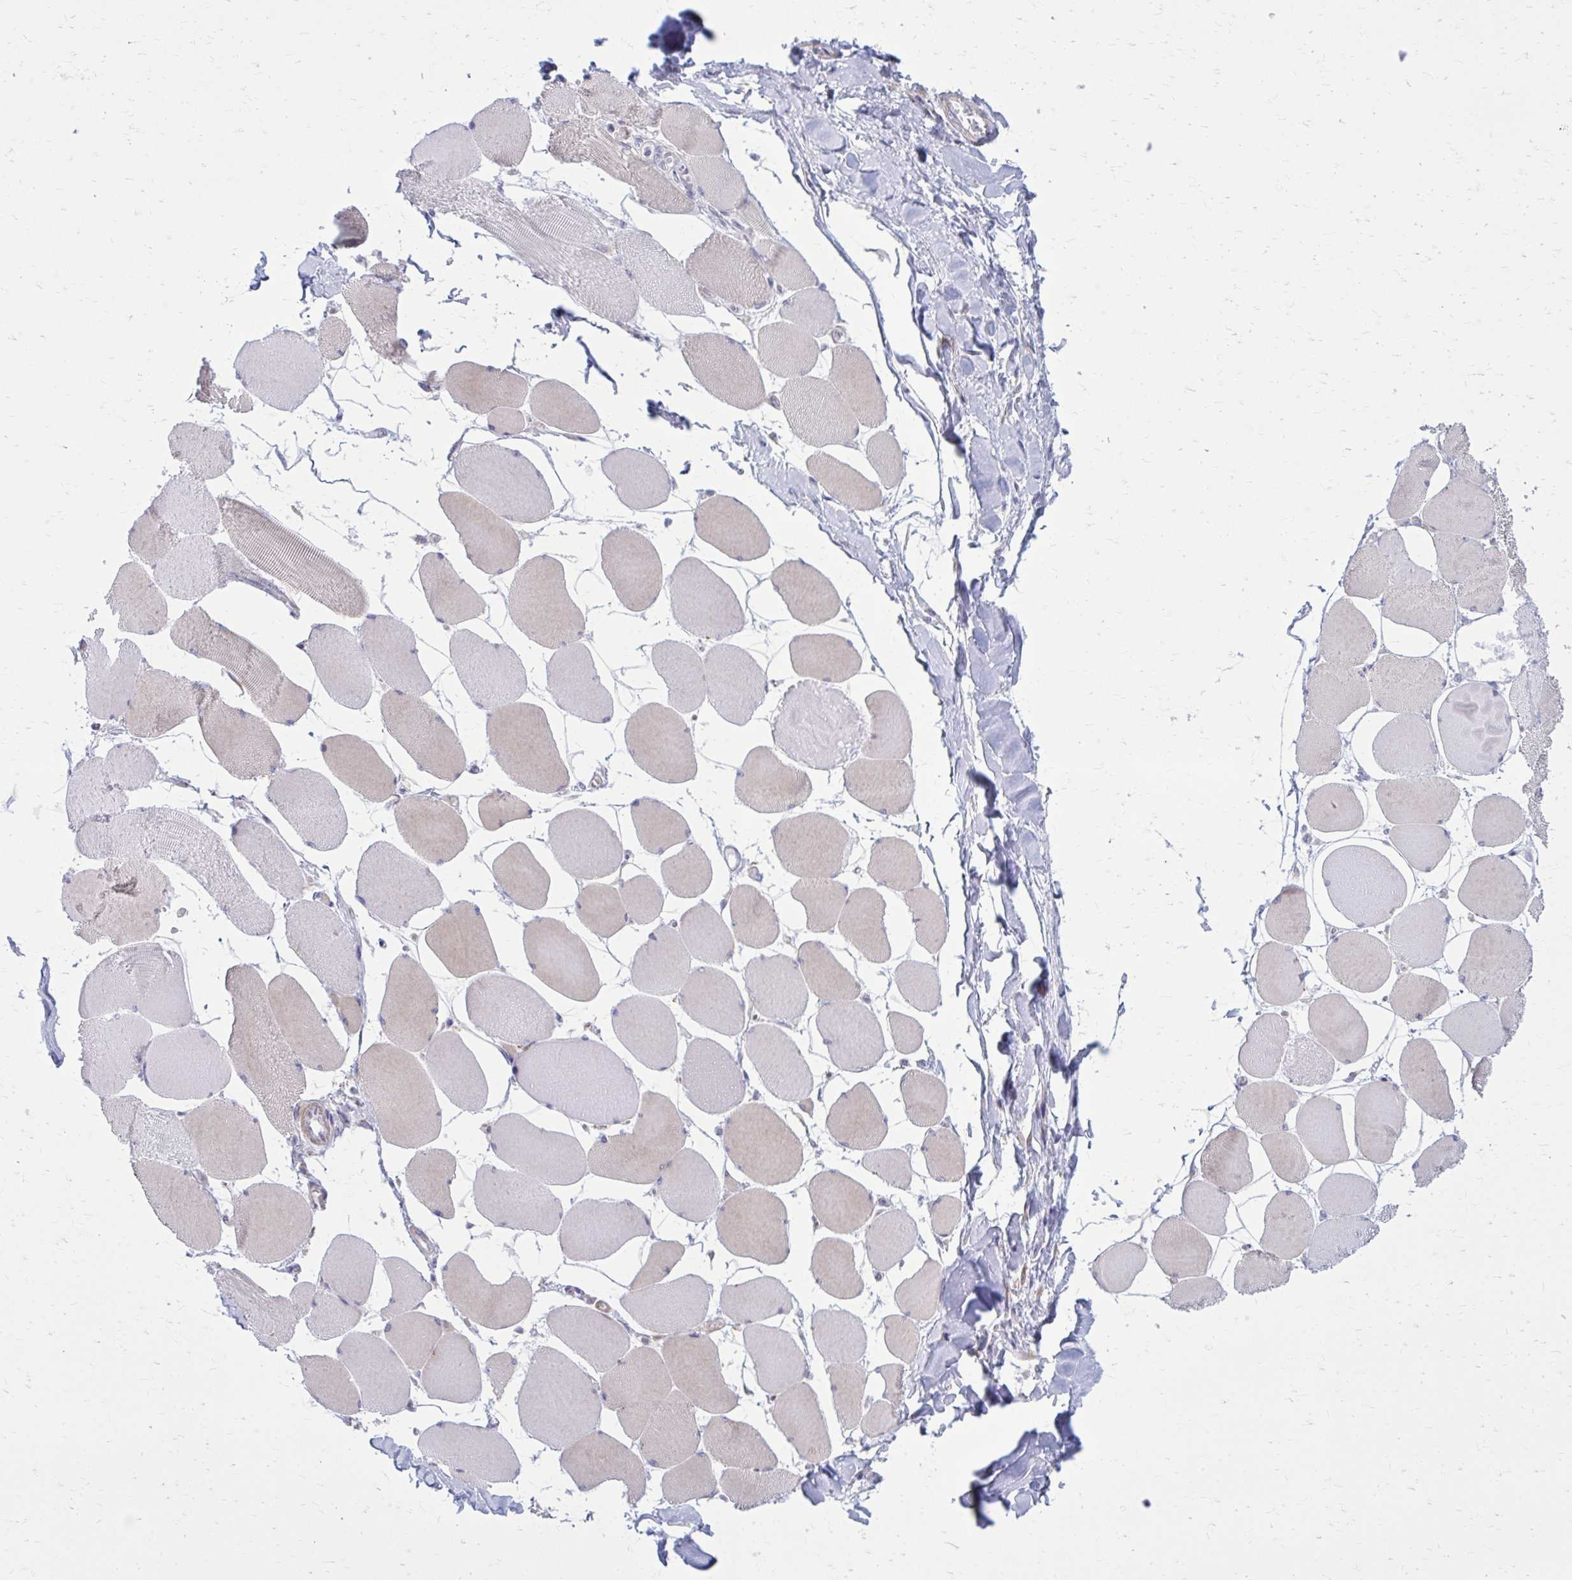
{"staining": {"intensity": "negative", "quantity": "none", "location": "none"}, "tissue": "skeletal muscle", "cell_type": "Myocytes", "image_type": "normal", "snomed": [{"axis": "morphology", "description": "Normal tissue, NOS"}, {"axis": "topography", "description": "Skeletal muscle"}], "caption": "An immunohistochemistry (IHC) micrograph of normal skeletal muscle is shown. There is no staining in myocytes of skeletal muscle.", "gene": "GIGYF2", "patient": {"sex": "female", "age": 75}}